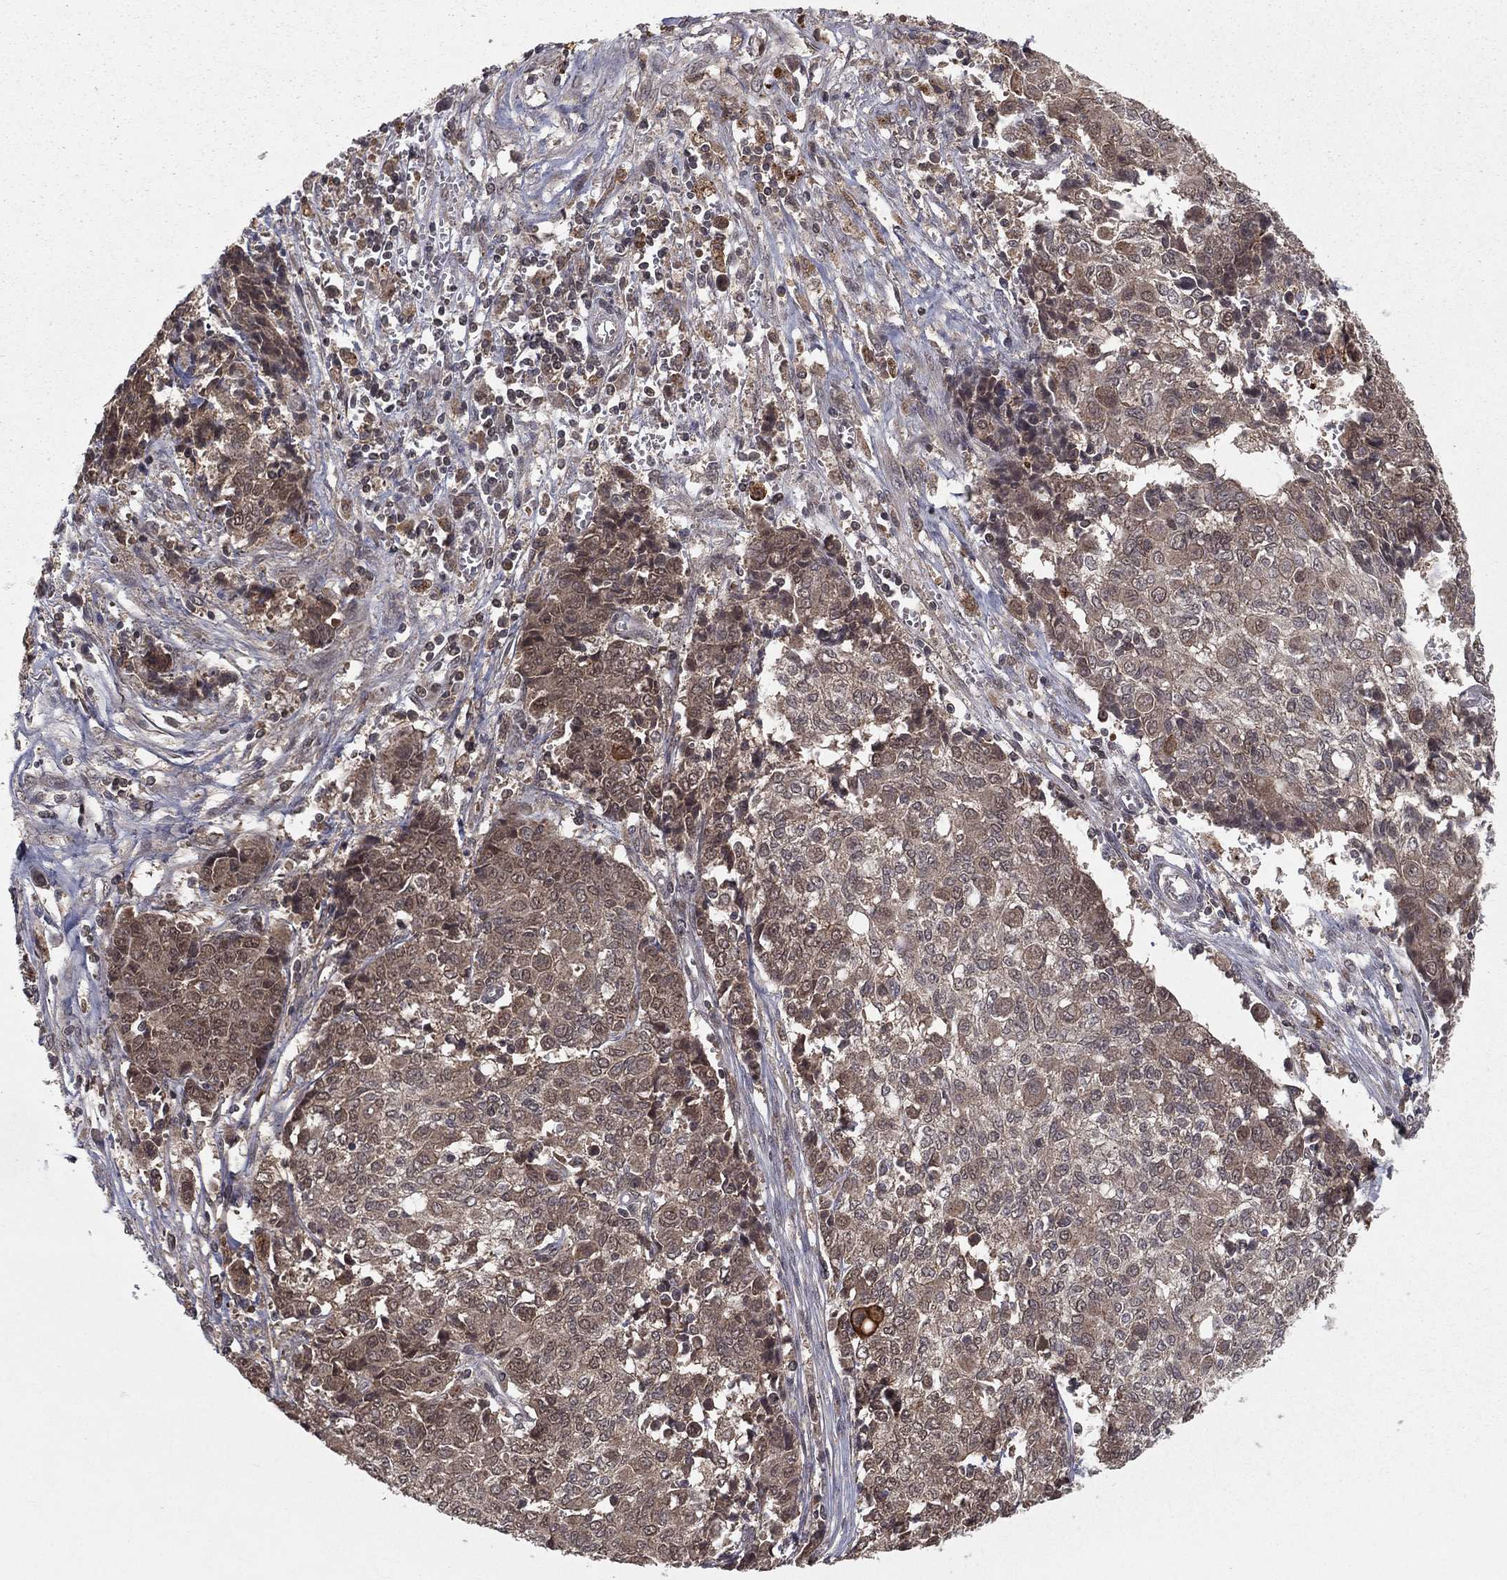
{"staining": {"intensity": "weak", "quantity": "25%-75%", "location": "cytoplasmic/membranous"}, "tissue": "ovarian cancer", "cell_type": "Tumor cells", "image_type": "cancer", "snomed": [{"axis": "morphology", "description": "Carcinoma, endometroid"}, {"axis": "topography", "description": "Ovary"}], "caption": "Brown immunohistochemical staining in human ovarian cancer (endometroid carcinoma) reveals weak cytoplasmic/membranous expression in about 25%-75% of tumor cells.", "gene": "ZDHHC15", "patient": {"sex": "female", "age": 42}}